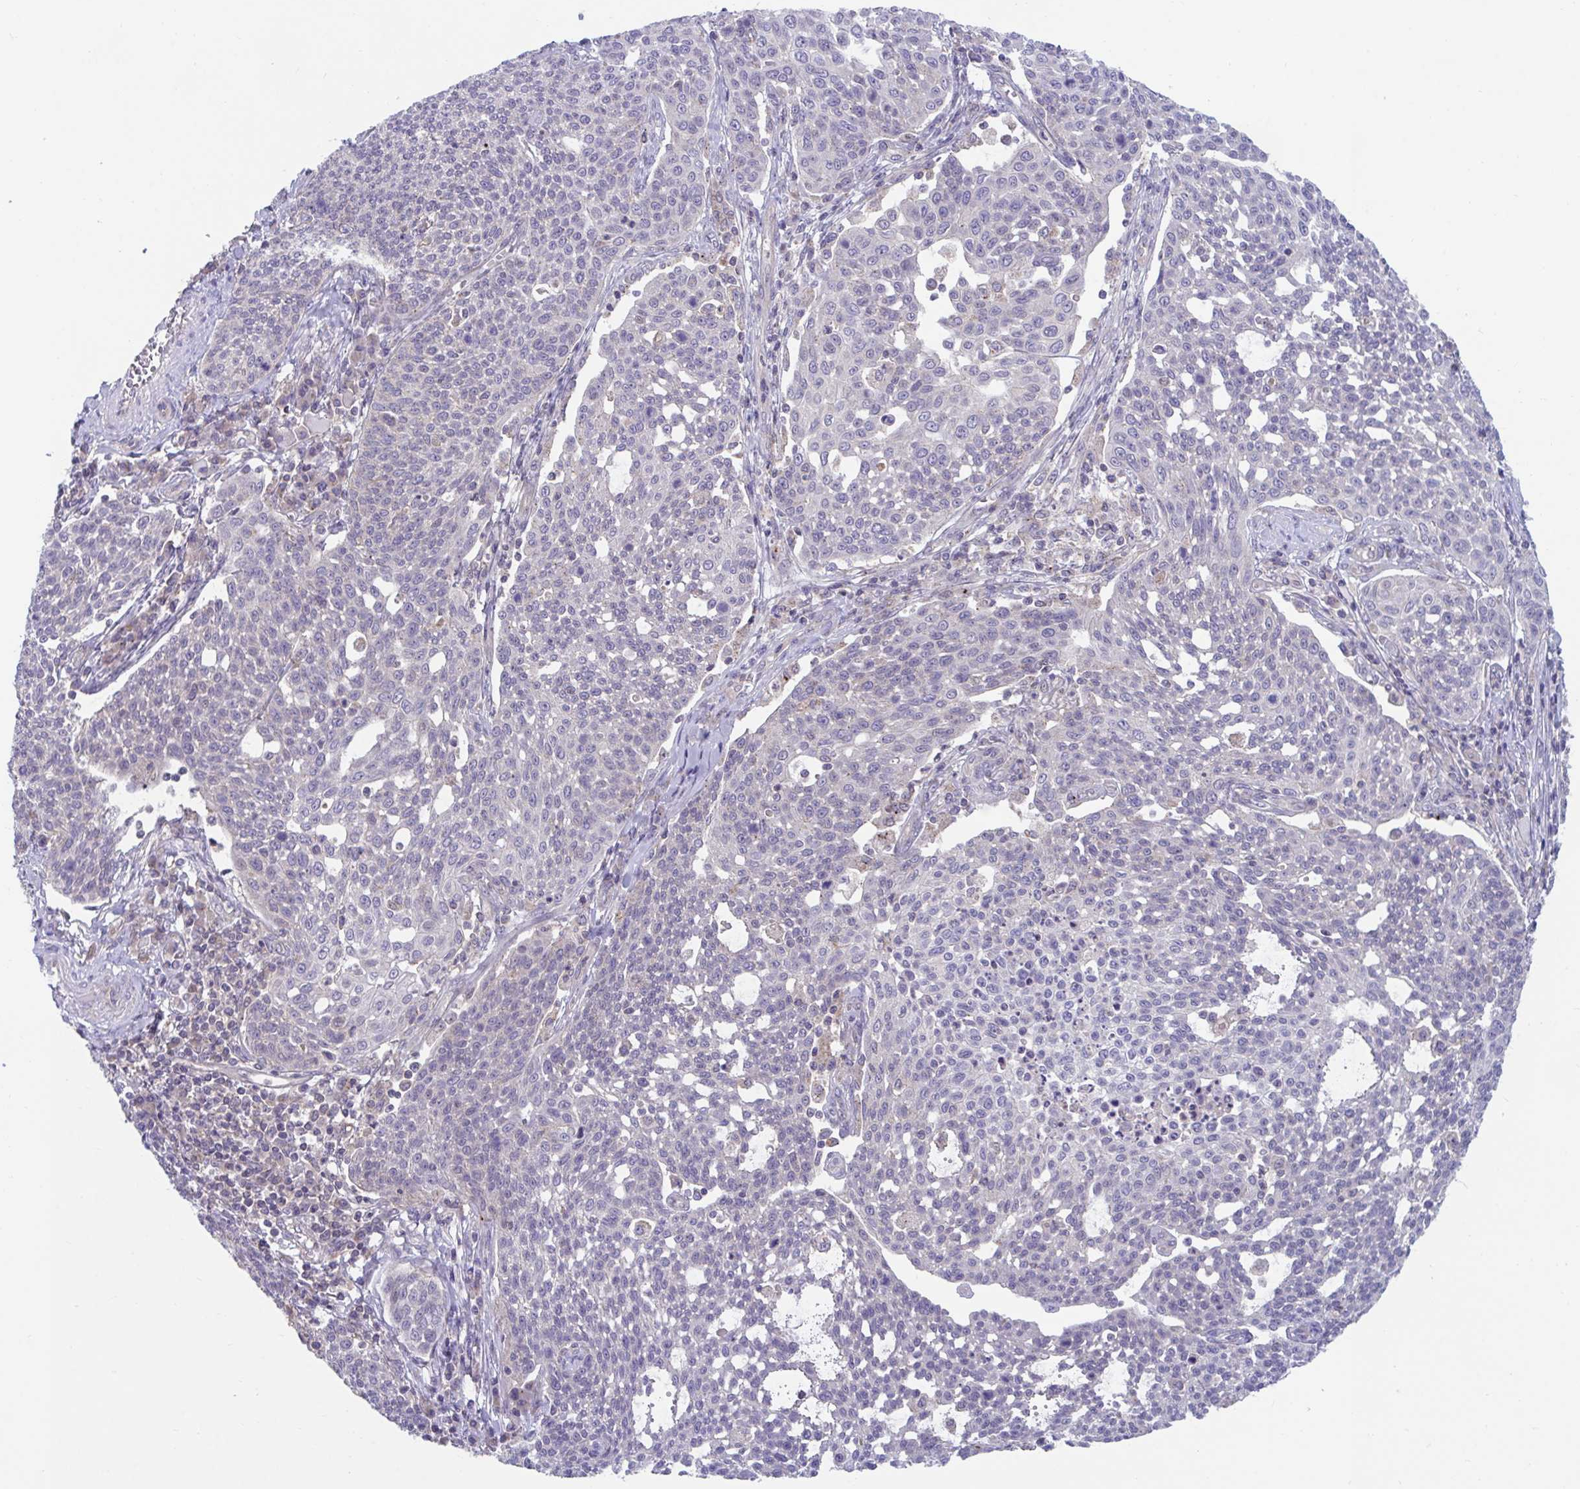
{"staining": {"intensity": "negative", "quantity": "none", "location": "none"}, "tissue": "cervical cancer", "cell_type": "Tumor cells", "image_type": "cancer", "snomed": [{"axis": "morphology", "description": "Squamous cell carcinoma, NOS"}, {"axis": "topography", "description": "Cervix"}], "caption": "Immunohistochemical staining of human cervical squamous cell carcinoma reveals no significant expression in tumor cells. The staining was performed using DAB (3,3'-diaminobenzidine) to visualize the protein expression in brown, while the nuclei were stained in blue with hematoxylin (Magnification: 20x).", "gene": "IST1", "patient": {"sex": "female", "age": 34}}